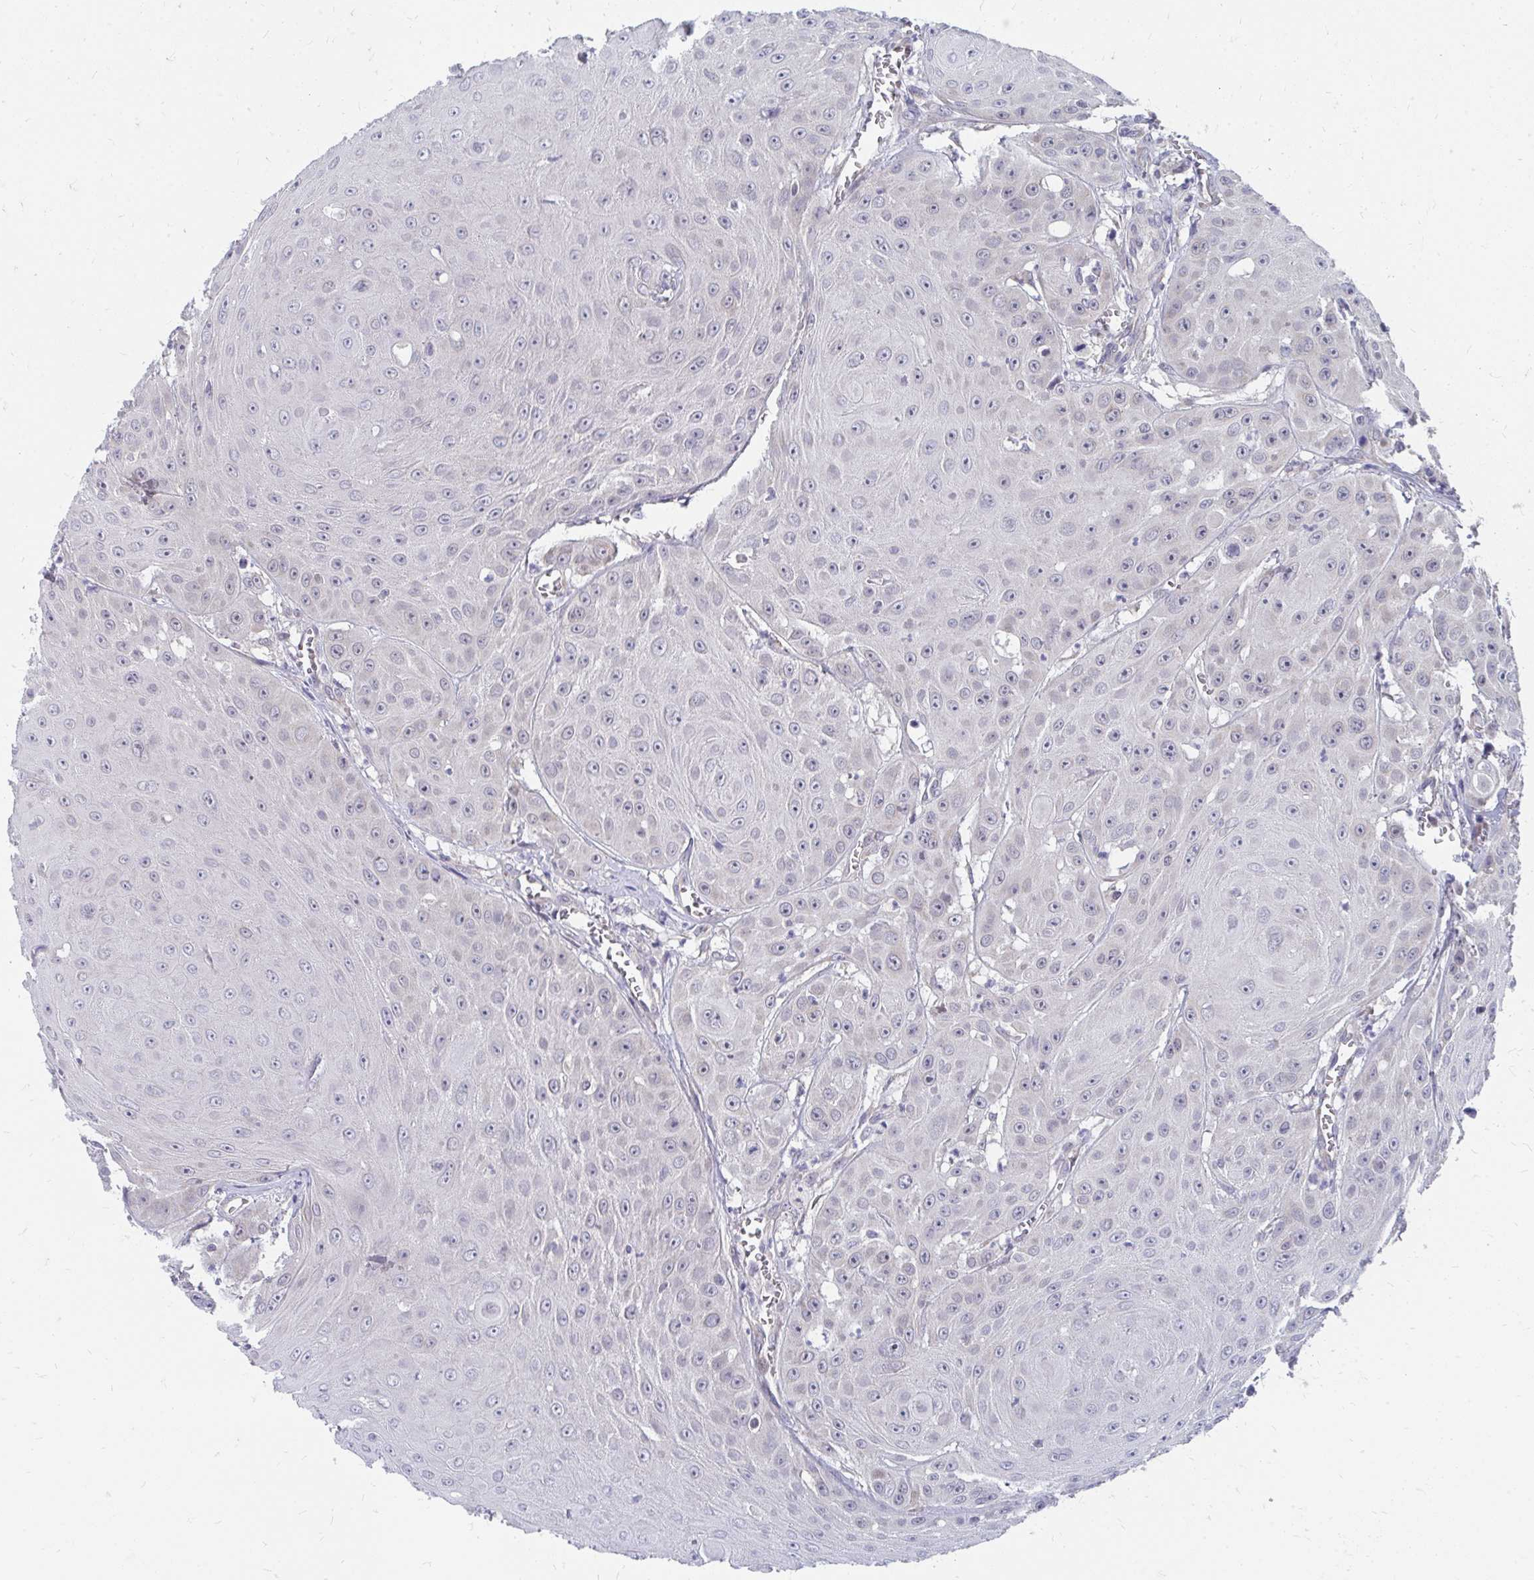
{"staining": {"intensity": "negative", "quantity": "none", "location": "none"}, "tissue": "head and neck cancer", "cell_type": "Tumor cells", "image_type": "cancer", "snomed": [{"axis": "morphology", "description": "Squamous cell carcinoma, NOS"}, {"axis": "topography", "description": "Oral tissue"}, {"axis": "topography", "description": "Head-Neck"}], "caption": "Squamous cell carcinoma (head and neck) was stained to show a protein in brown. There is no significant expression in tumor cells.", "gene": "PABIR3", "patient": {"sex": "male", "age": 81}}